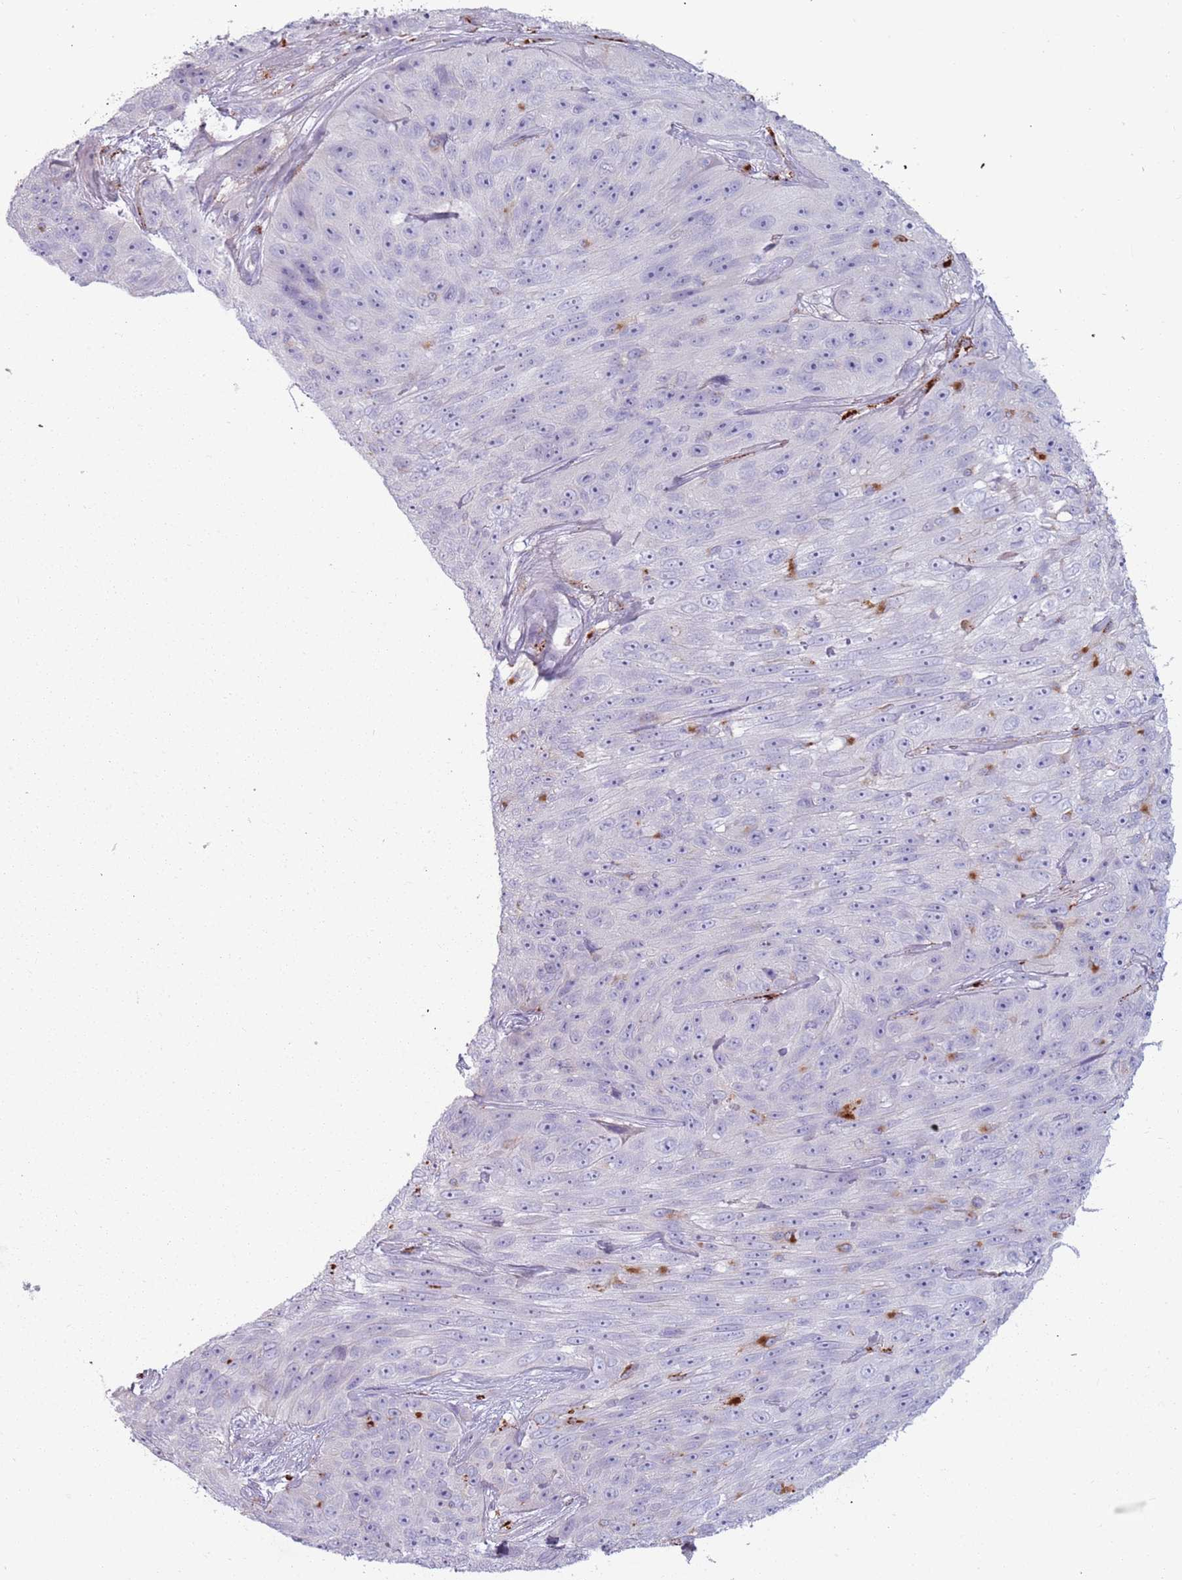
{"staining": {"intensity": "negative", "quantity": "none", "location": "none"}, "tissue": "skin cancer", "cell_type": "Tumor cells", "image_type": "cancer", "snomed": [{"axis": "morphology", "description": "Squamous cell carcinoma, NOS"}, {"axis": "topography", "description": "Skin"}], "caption": "This is an IHC image of skin squamous cell carcinoma. There is no expression in tumor cells.", "gene": "NWD2", "patient": {"sex": "female", "age": 87}}